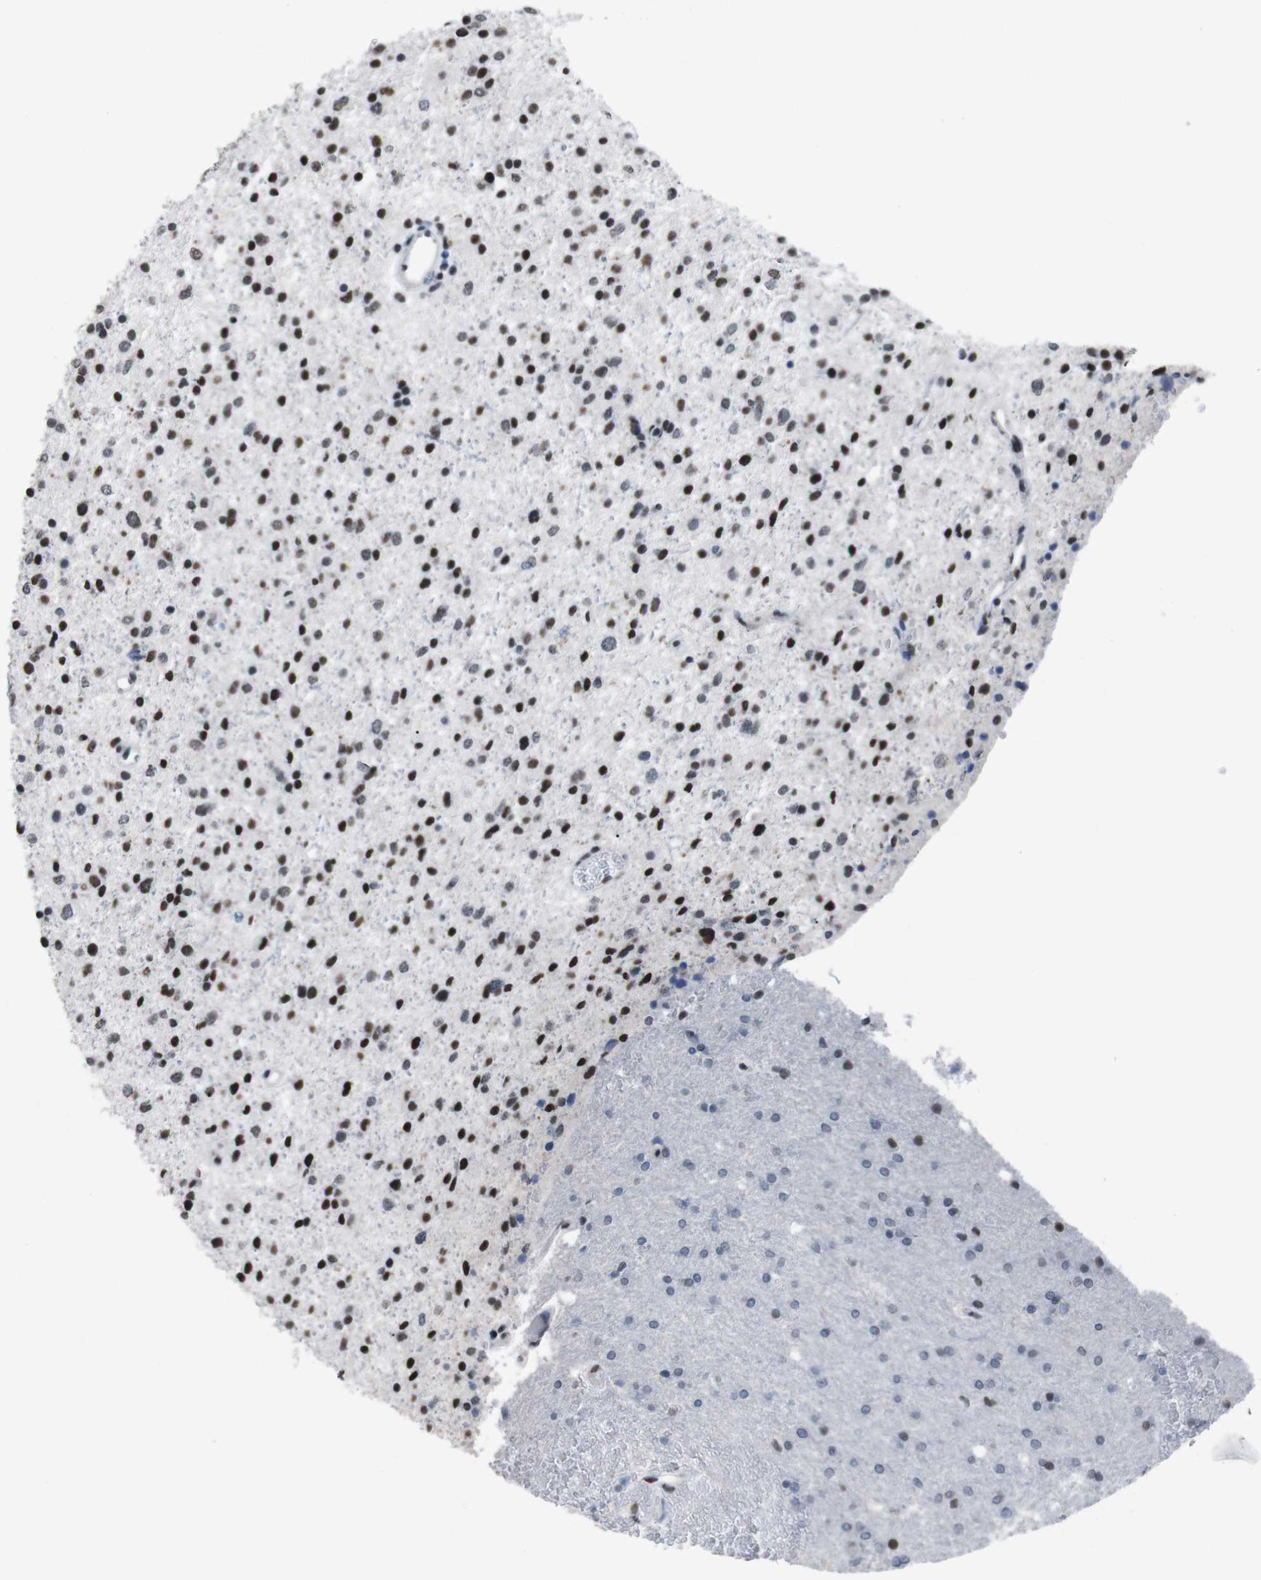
{"staining": {"intensity": "strong", "quantity": "25%-75%", "location": "nuclear"}, "tissue": "glioma", "cell_type": "Tumor cells", "image_type": "cancer", "snomed": [{"axis": "morphology", "description": "Glioma, malignant, Low grade"}, {"axis": "topography", "description": "Brain"}], "caption": "This image displays IHC staining of malignant low-grade glioma, with high strong nuclear positivity in about 25%-75% of tumor cells.", "gene": "PIP4P2", "patient": {"sex": "female", "age": 37}}